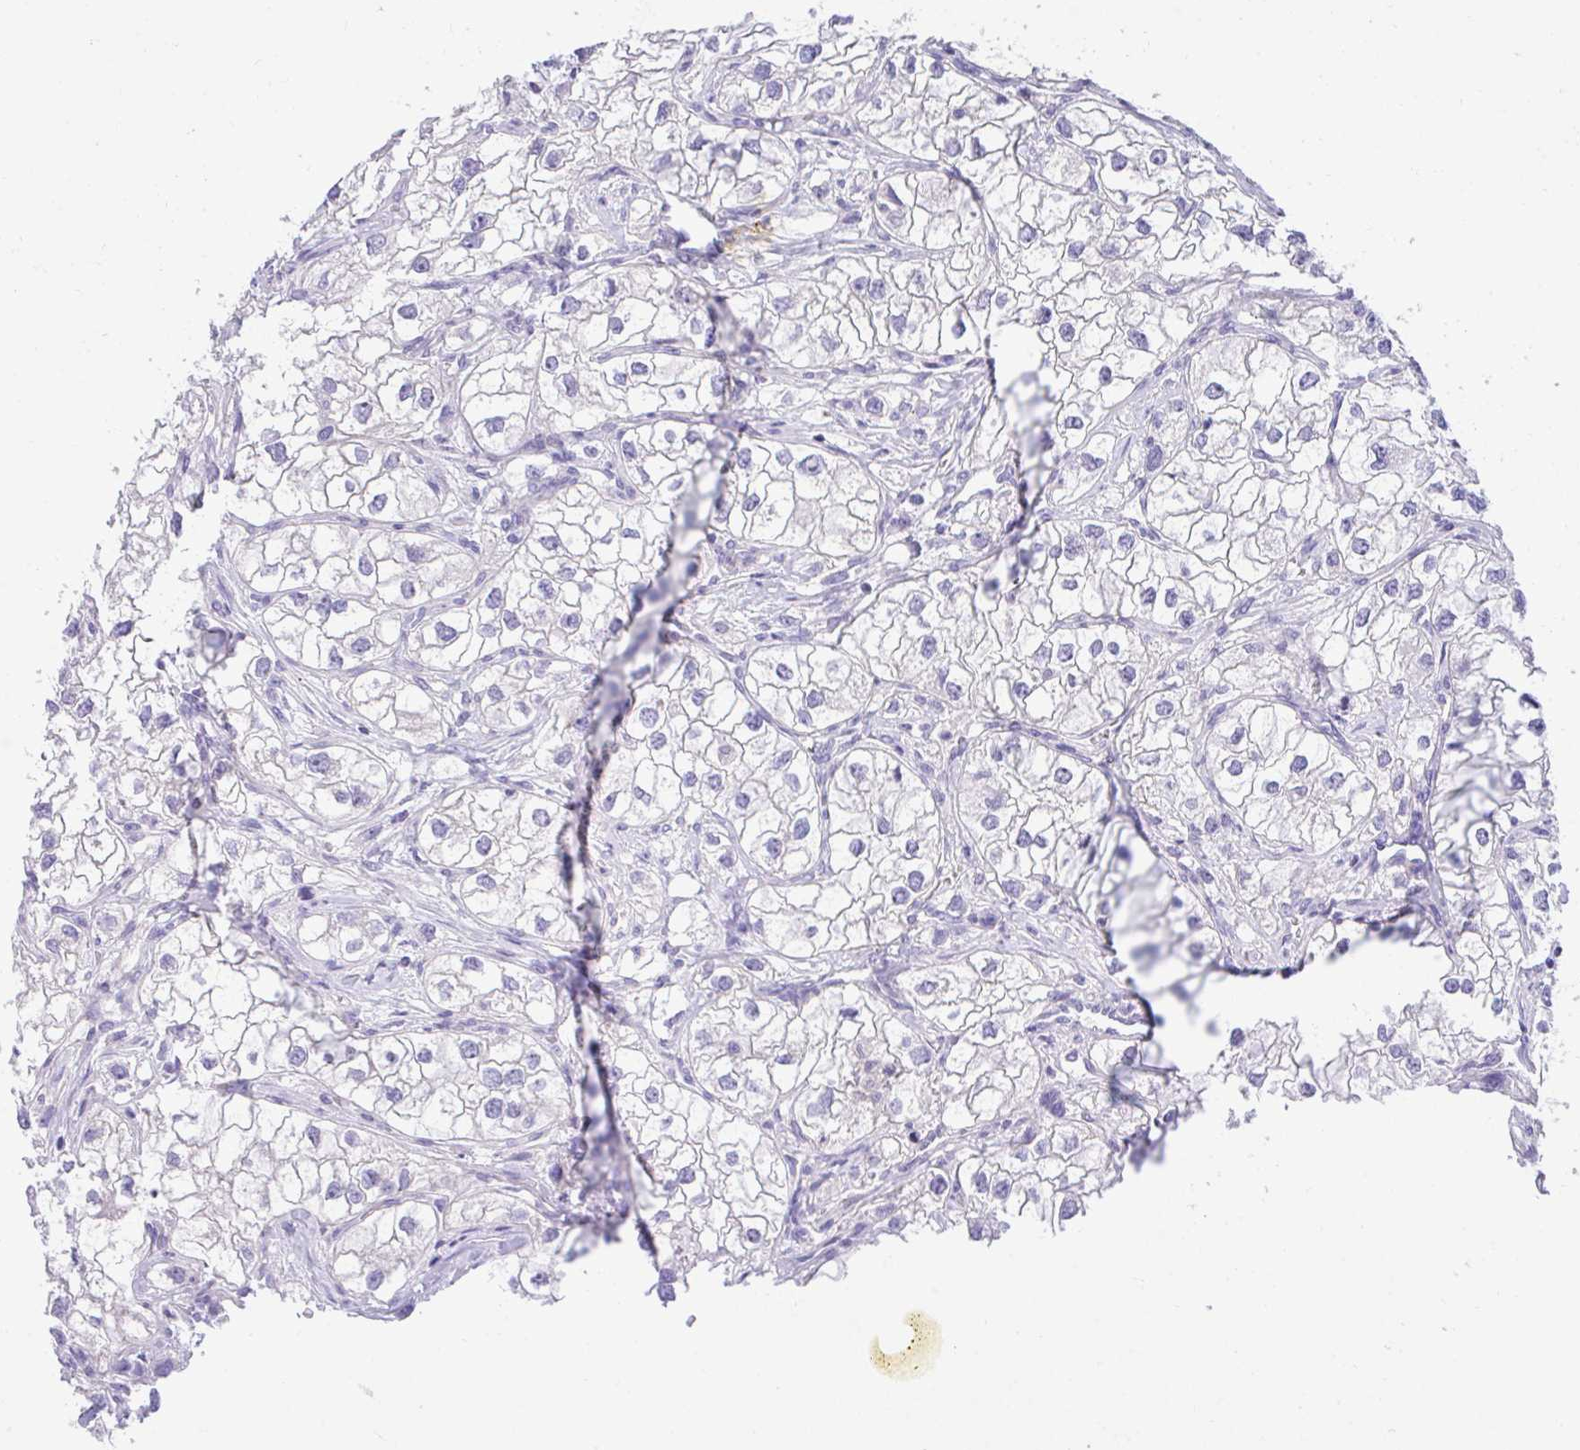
{"staining": {"intensity": "negative", "quantity": "none", "location": "none"}, "tissue": "renal cancer", "cell_type": "Tumor cells", "image_type": "cancer", "snomed": [{"axis": "morphology", "description": "Adenocarcinoma, NOS"}, {"axis": "topography", "description": "Kidney"}], "caption": "This is a photomicrograph of IHC staining of renal cancer, which shows no staining in tumor cells. (Immunohistochemistry, brightfield microscopy, high magnification).", "gene": "TMCO5A", "patient": {"sex": "male", "age": 59}}